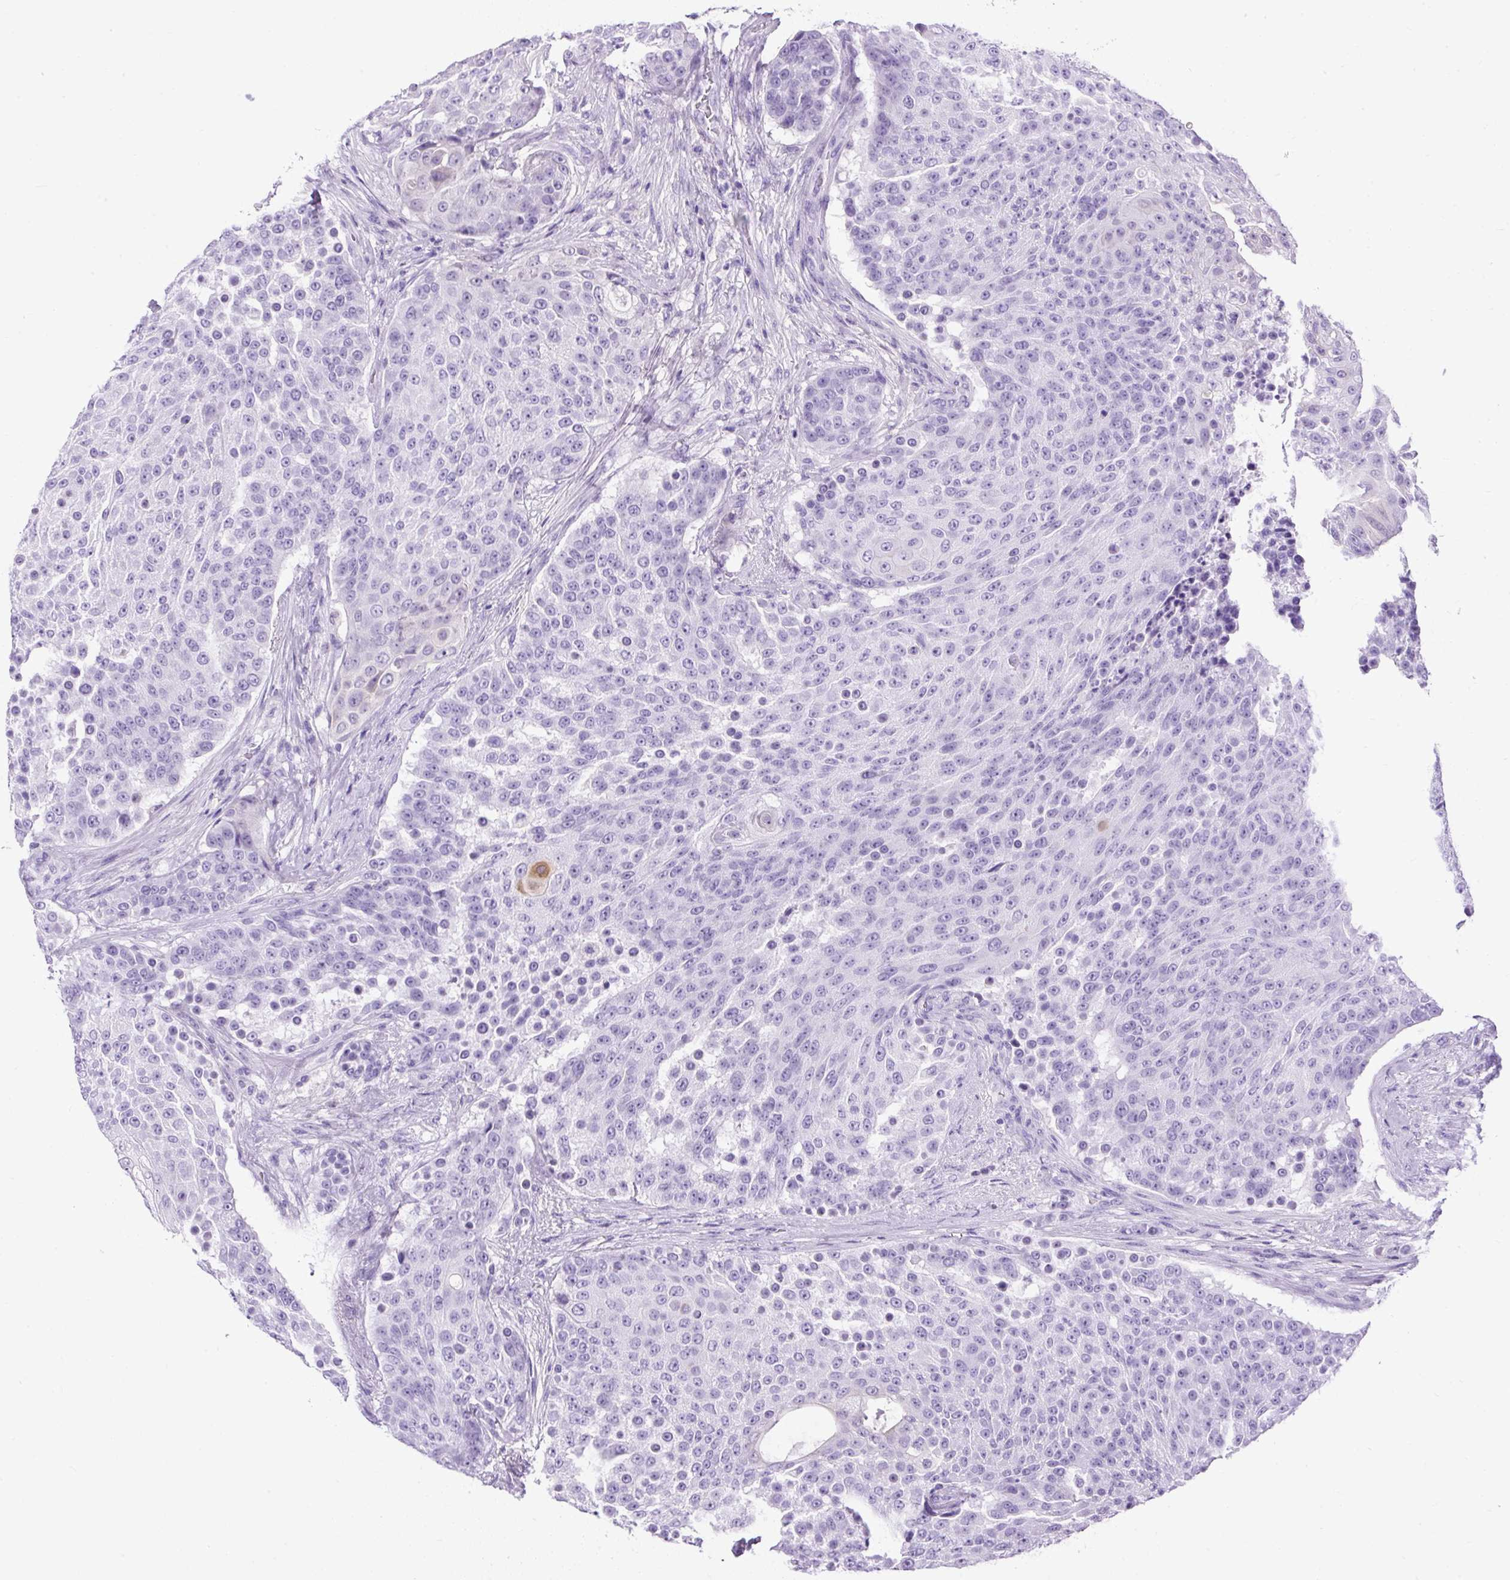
{"staining": {"intensity": "negative", "quantity": "none", "location": "none"}, "tissue": "urothelial cancer", "cell_type": "Tumor cells", "image_type": "cancer", "snomed": [{"axis": "morphology", "description": "Urothelial carcinoma, High grade"}, {"axis": "topography", "description": "Urinary bladder"}], "caption": "Urothelial cancer stained for a protein using IHC demonstrates no expression tumor cells.", "gene": "UPP1", "patient": {"sex": "female", "age": 63}}